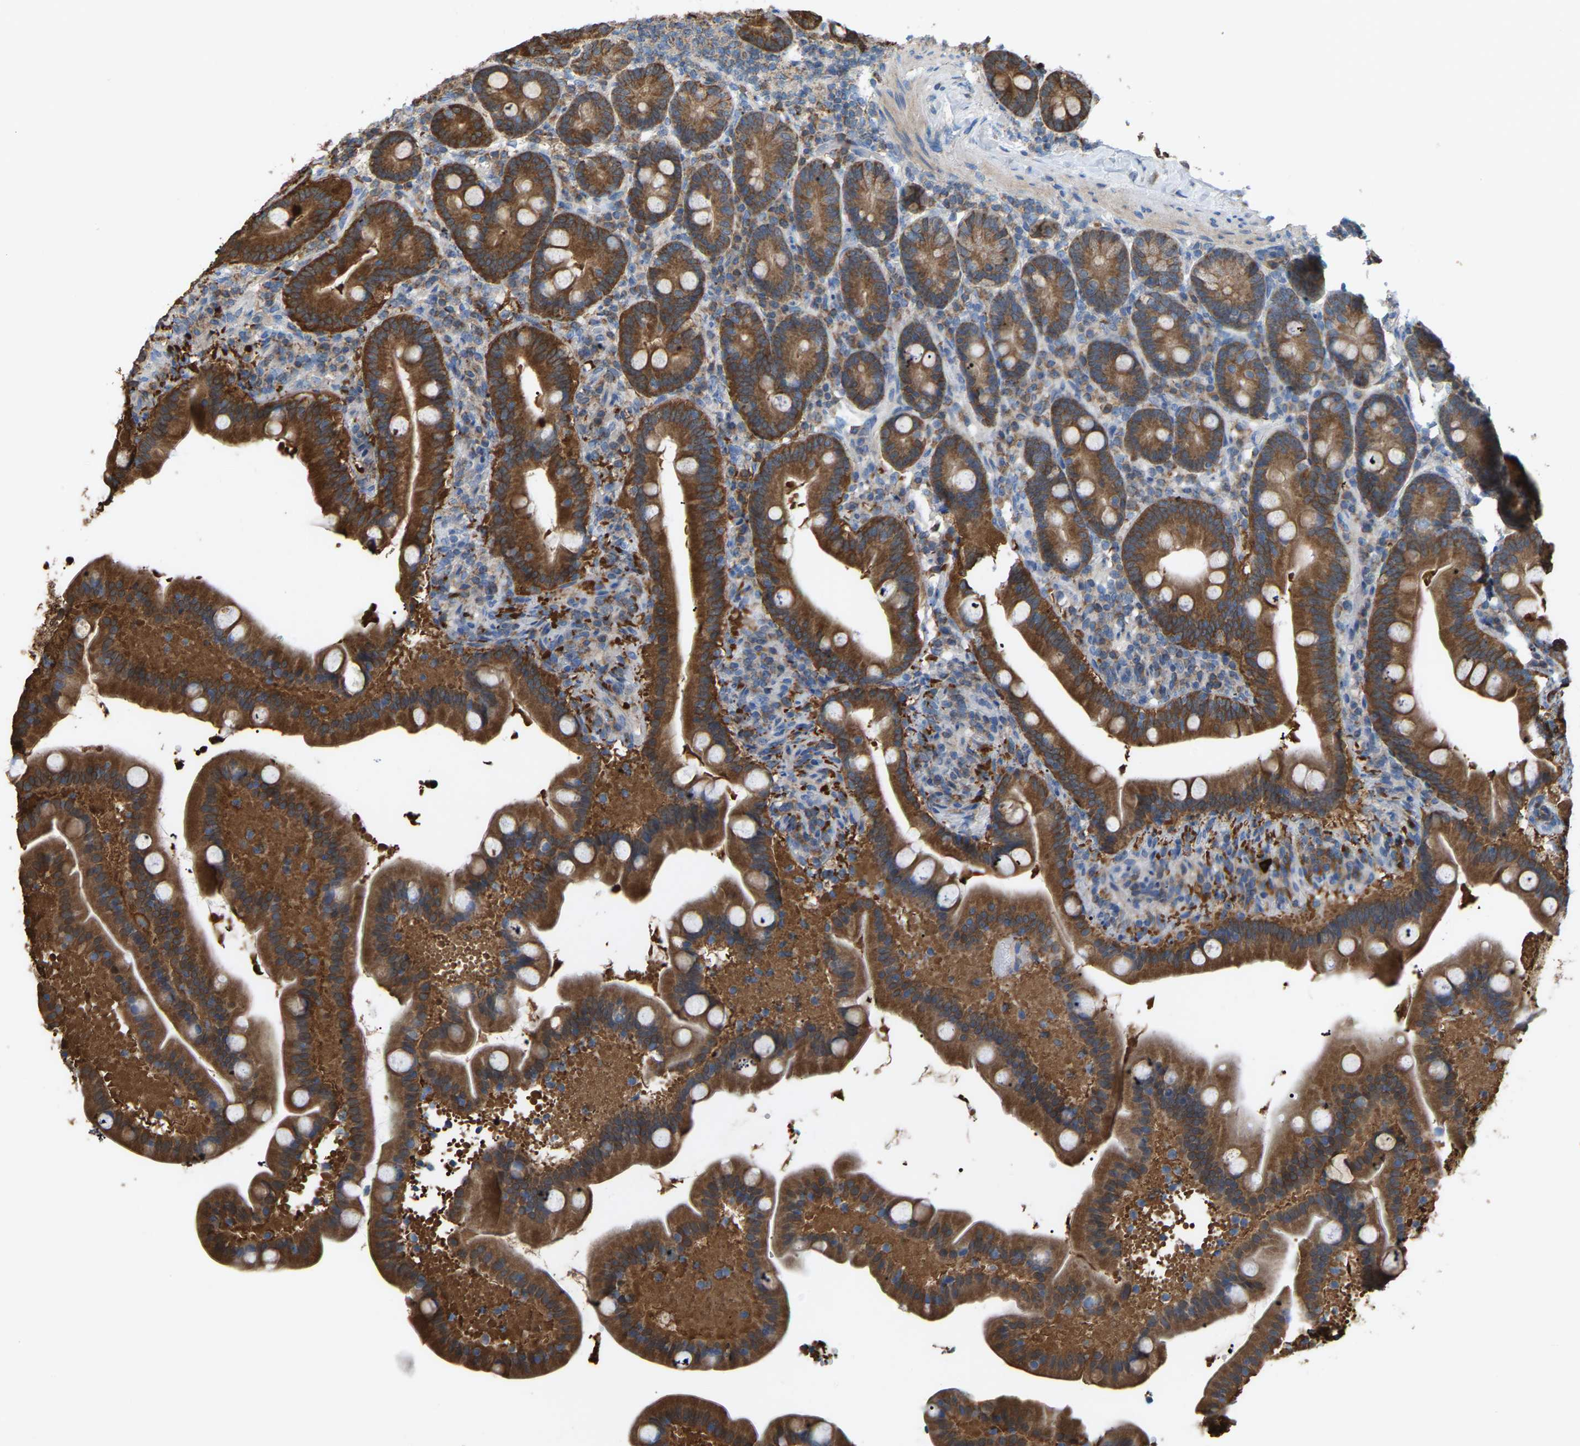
{"staining": {"intensity": "strong", "quantity": ">75%", "location": "cytoplasmic/membranous"}, "tissue": "duodenum", "cell_type": "Glandular cells", "image_type": "normal", "snomed": [{"axis": "morphology", "description": "Normal tissue, NOS"}, {"axis": "topography", "description": "Duodenum"}], "caption": "This photomicrograph displays benign duodenum stained with immunohistochemistry to label a protein in brown. The cytoplasmic/membranous of glandular cells show strong positivity for the protein. Nuclei are counter-stained blue.", "gene": "CROT", "patient": {"sex": "male", "age": 54}}